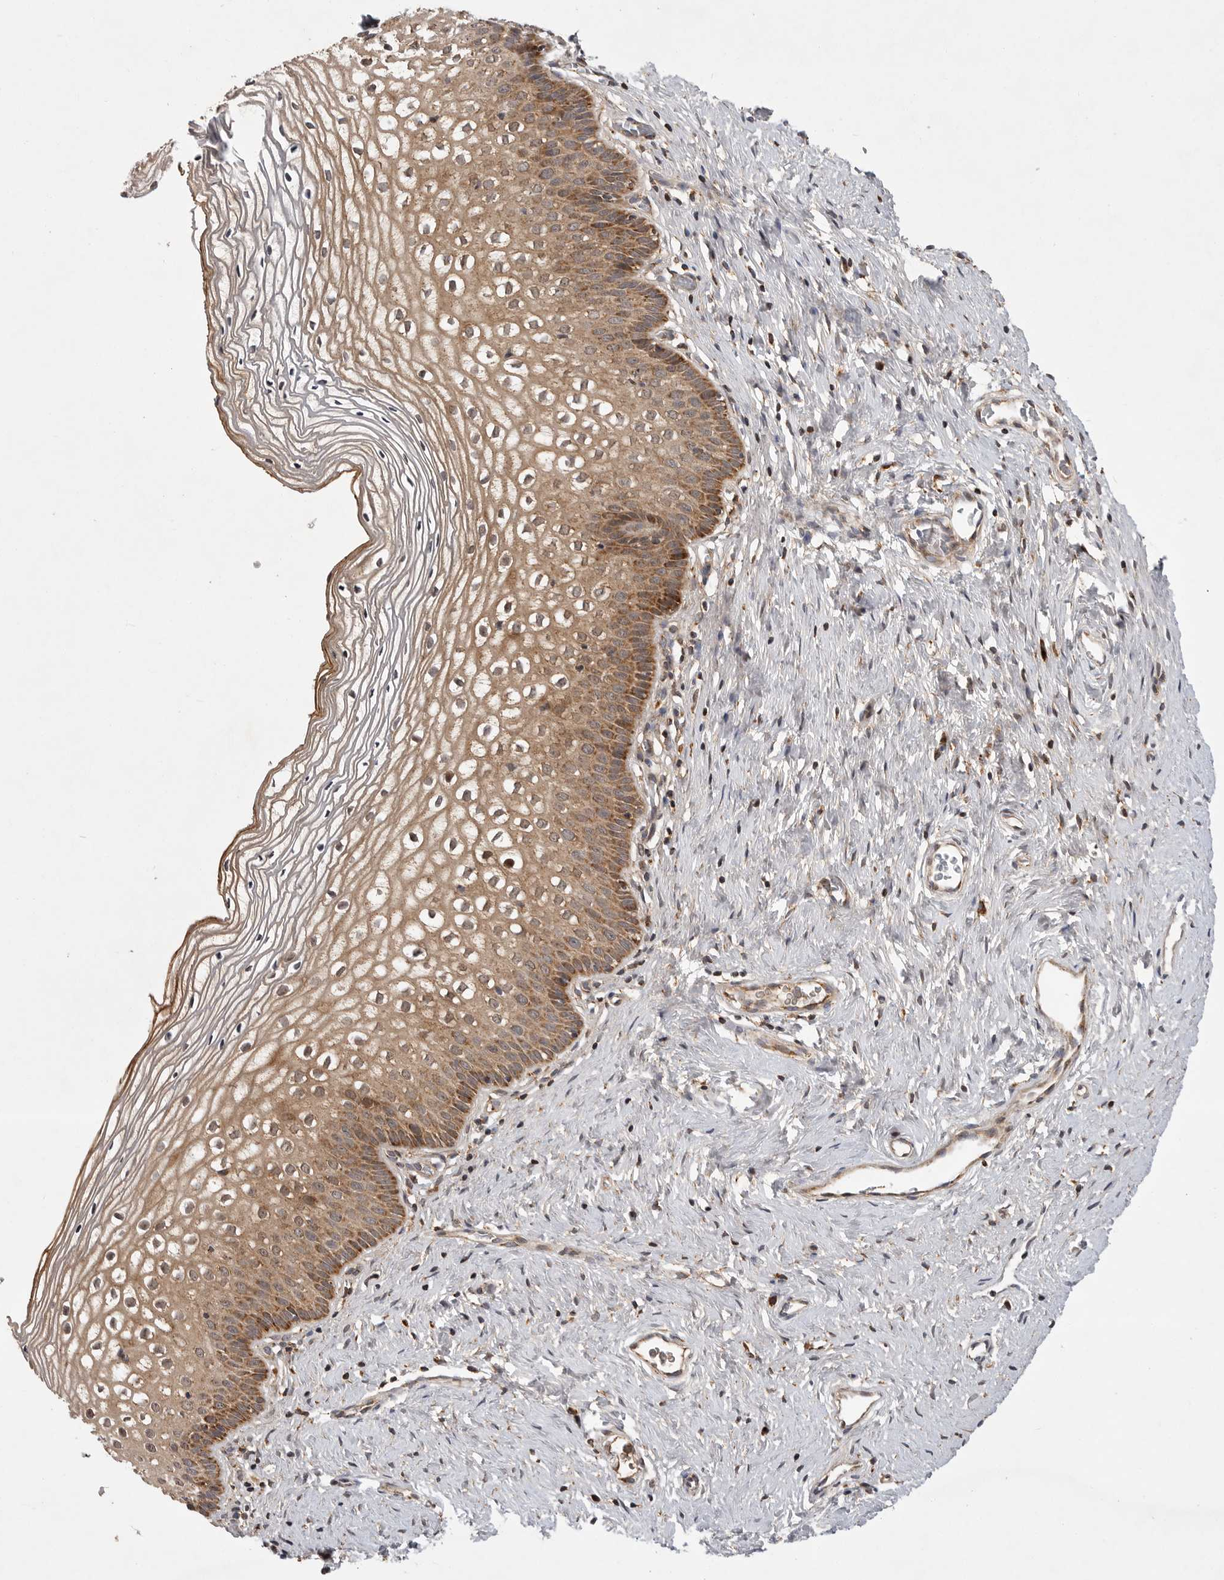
{"staining": {"intensity": "moderate", "quantity": ">75%", "location": "cytoplasmic/membranous"}, "tissue": "cervix", "cell_type": "Squamous epithelial cells", "image_type": "normal", "snomed": [{"axis": "morphology", "description": "Normal tissue, NOS"}, {"axis": "topography", "description": "Cervix"}], "caption": "Immunohistochemistry (IHC) micrograph of benign human cervix stained for a protein (brown), which reveals medium levels of moderate cytoplasmic/membranous positivity in approximately >75% of squamous epithelial cells.", "gene": "KYAT3", "patient": {"sex": "female", "age": 27}}